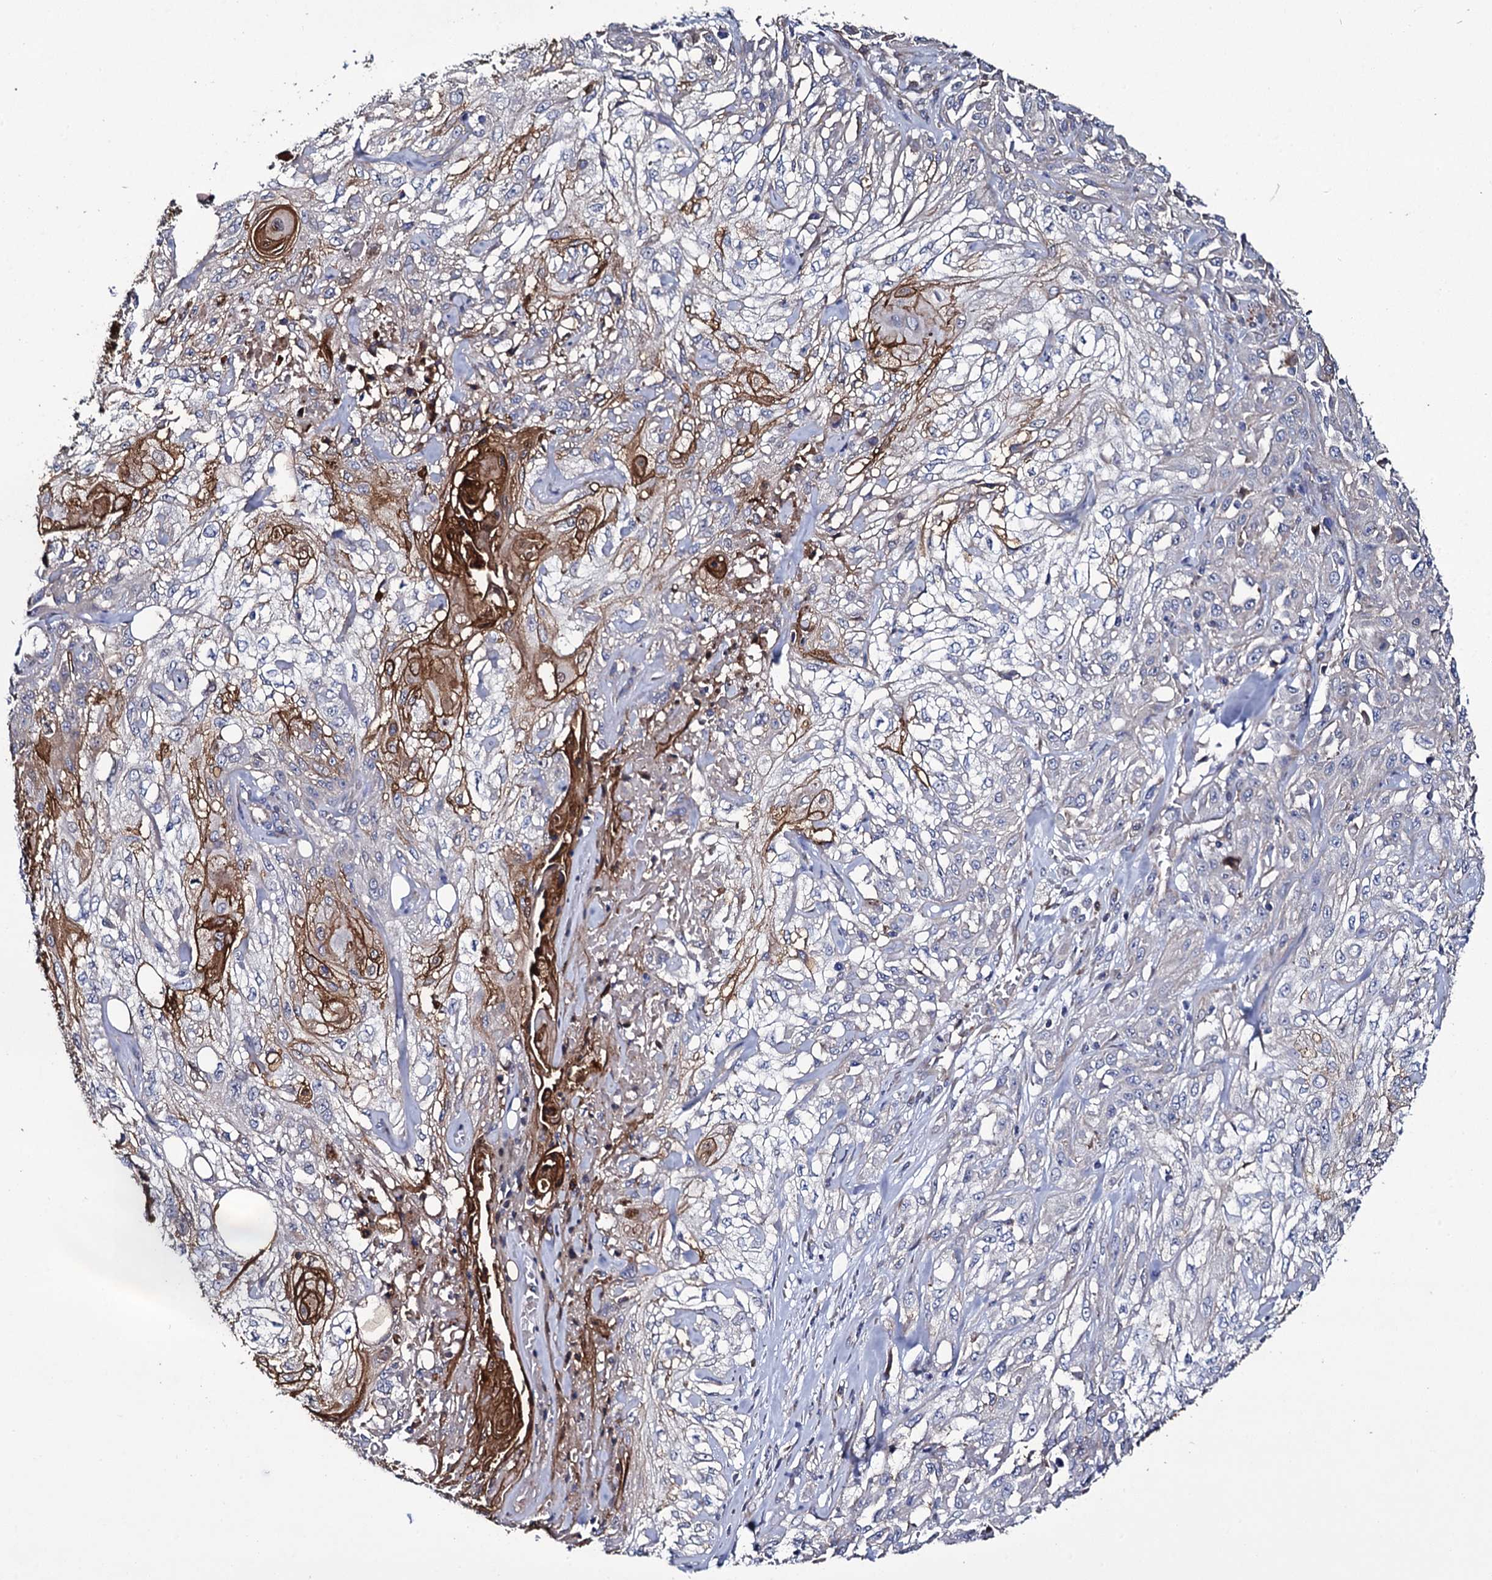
{"staining": {"intensity": "strong", "quantity": "<25%", "location": "cytoplasmic/membranous"}, "tissue": "skin cancer", "cell_type": "Tumor cells", "image_type": "cancer", "snomed": [{"axis": "morphology", "description": "Squamous cell carcinoma, NOS"}, {"axis": "morphology", "description": "Squamous cell carcinoma, metastatic, NOS"}, {"axis": "topography", "description": "Skin"}, {"axis": "topography", "description": "Lymph node"}], "caption": "Skin cancer tissue displays strong cytoplasmic/membranous expression in about <25% of tumor cells", "gene": "TTC23", "patient": {"sex": "male", "age": 75}}